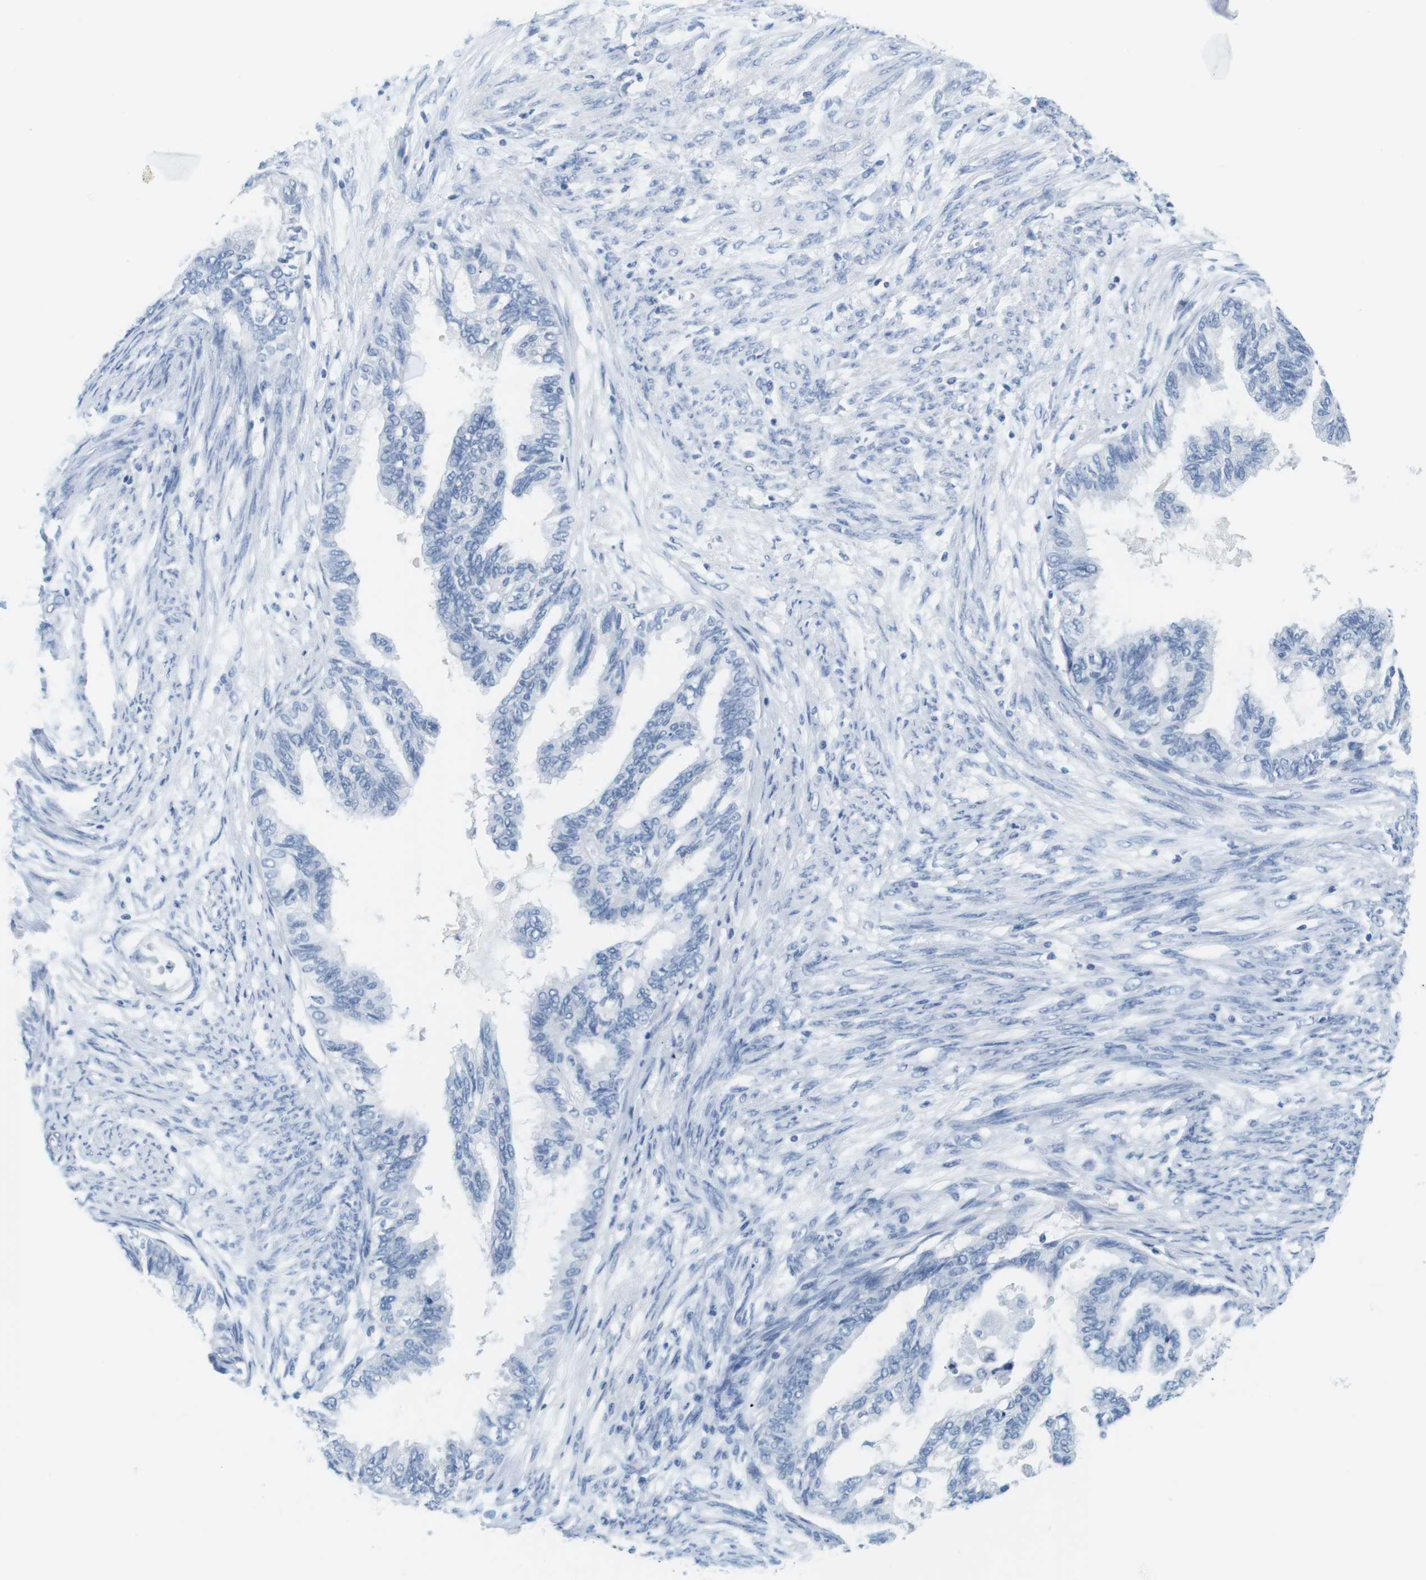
{"staining": {"intensity": "negative", "quantity": "none", "location": "none"}, "tissue": "cervical cancer", "cell_type": "Tumor cells", "image_type": "cancer", "snomed": [{"axis": "morphology", "description": "Normal tissue, NOS"}, {"axis": "morphology", "description": "Adenocarcinoma, NOS"}, {"axis": "topography", "description": "Cervix"}, {"axis": "topography", "description": "Endometrium"}], "caption": "Adenocarcinoma (cervical) stained for a protein using IHC shows no positivity tumor cells.", "gene": "CYP2C9", "patient": {"sex": "female", "age": 86}}